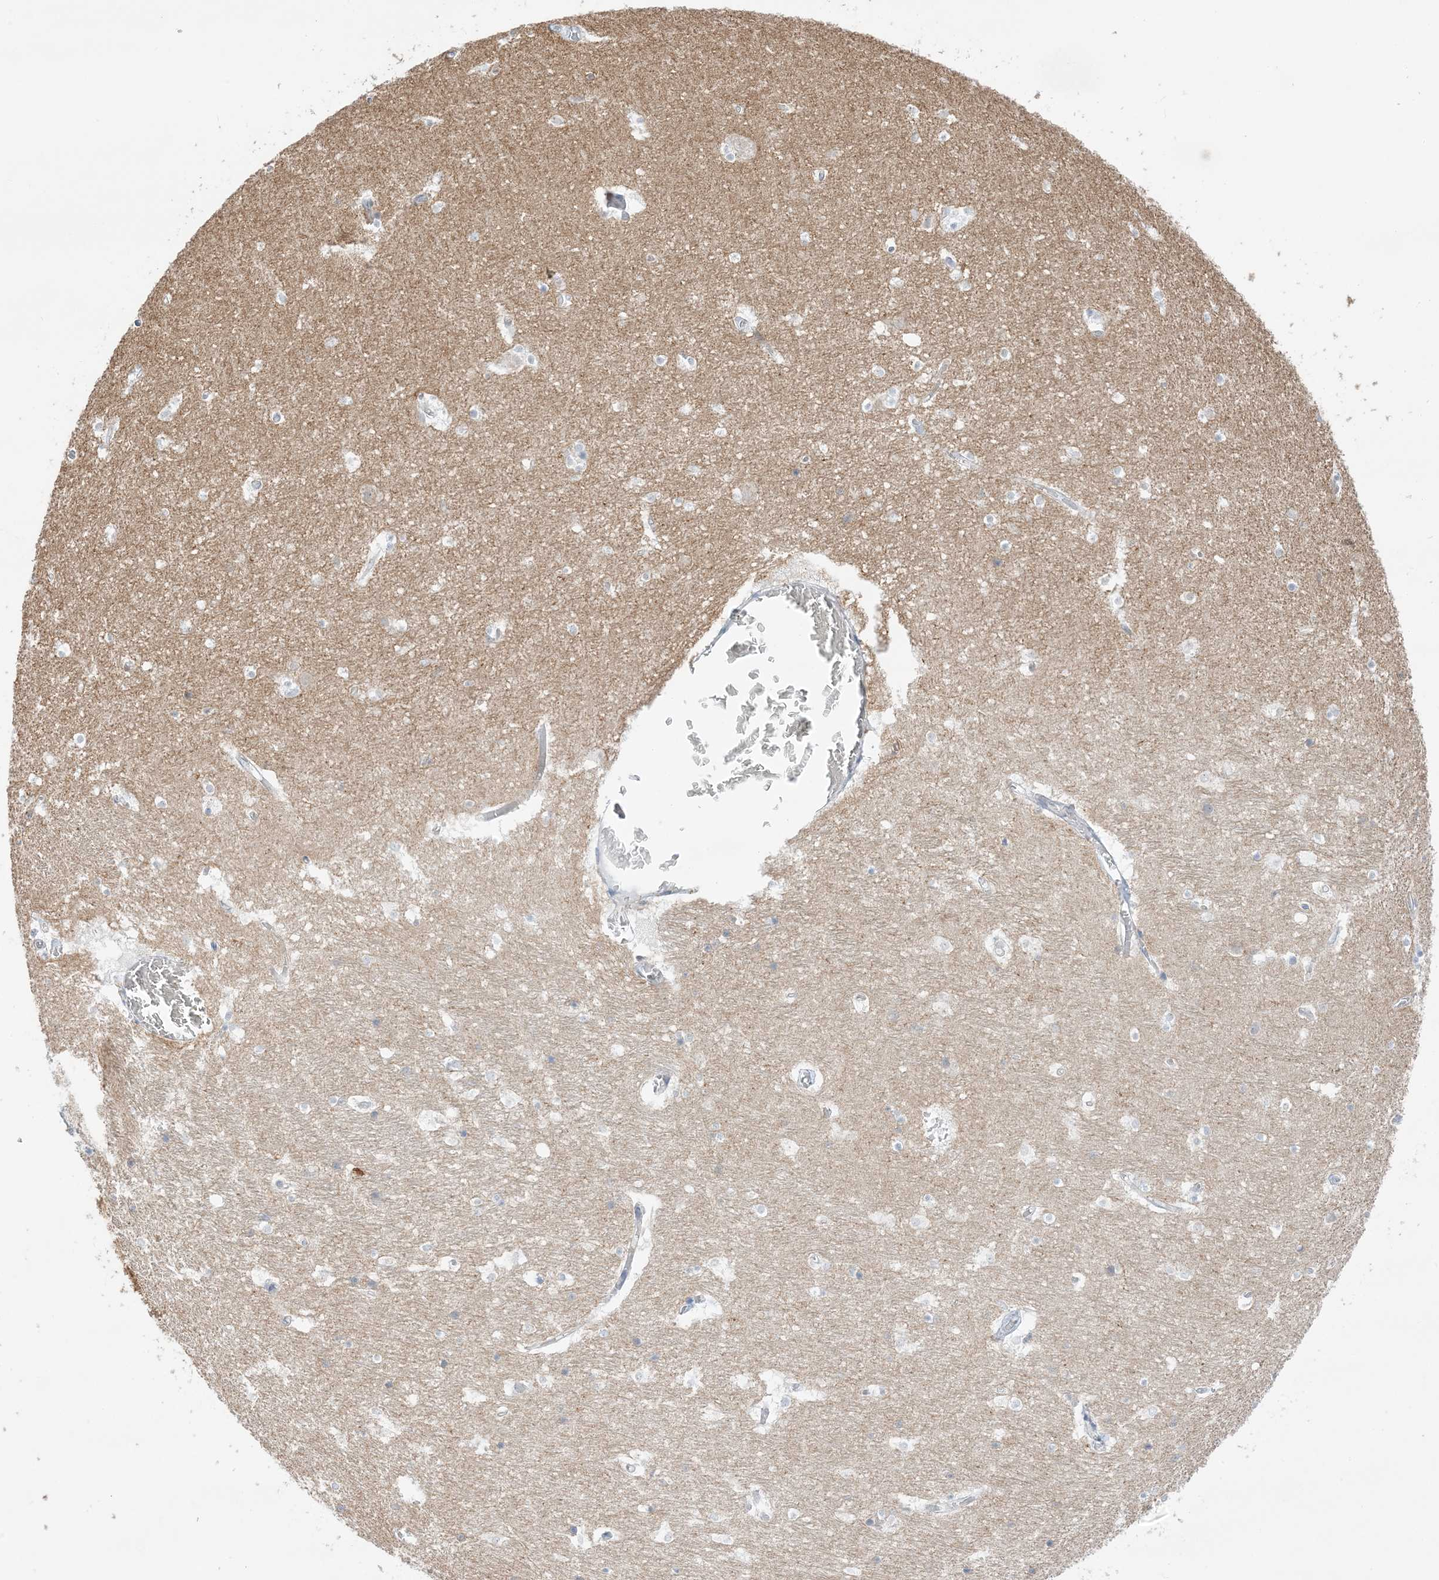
{"staining": {"intensity": "weak", "quantity": "<25%", "location": "cytoplasmic/membranous"}, "tissue": "hippocampus", "cell_type": "Glial cells", "image_type": "normal", "snomed": [{"axis": "morphology", "description": "Normal tissue, NOS"}, {"axis": "topography", "description": "Hippocampus"}], "caption": "Immunohistochemistry (IHC) image of unremarkable hippocampus stained for a protein (brown), which demonstrates no positivity in glial cells.", "gene": "FAM184A", "patient": {"sex": "female", "age": 52}}